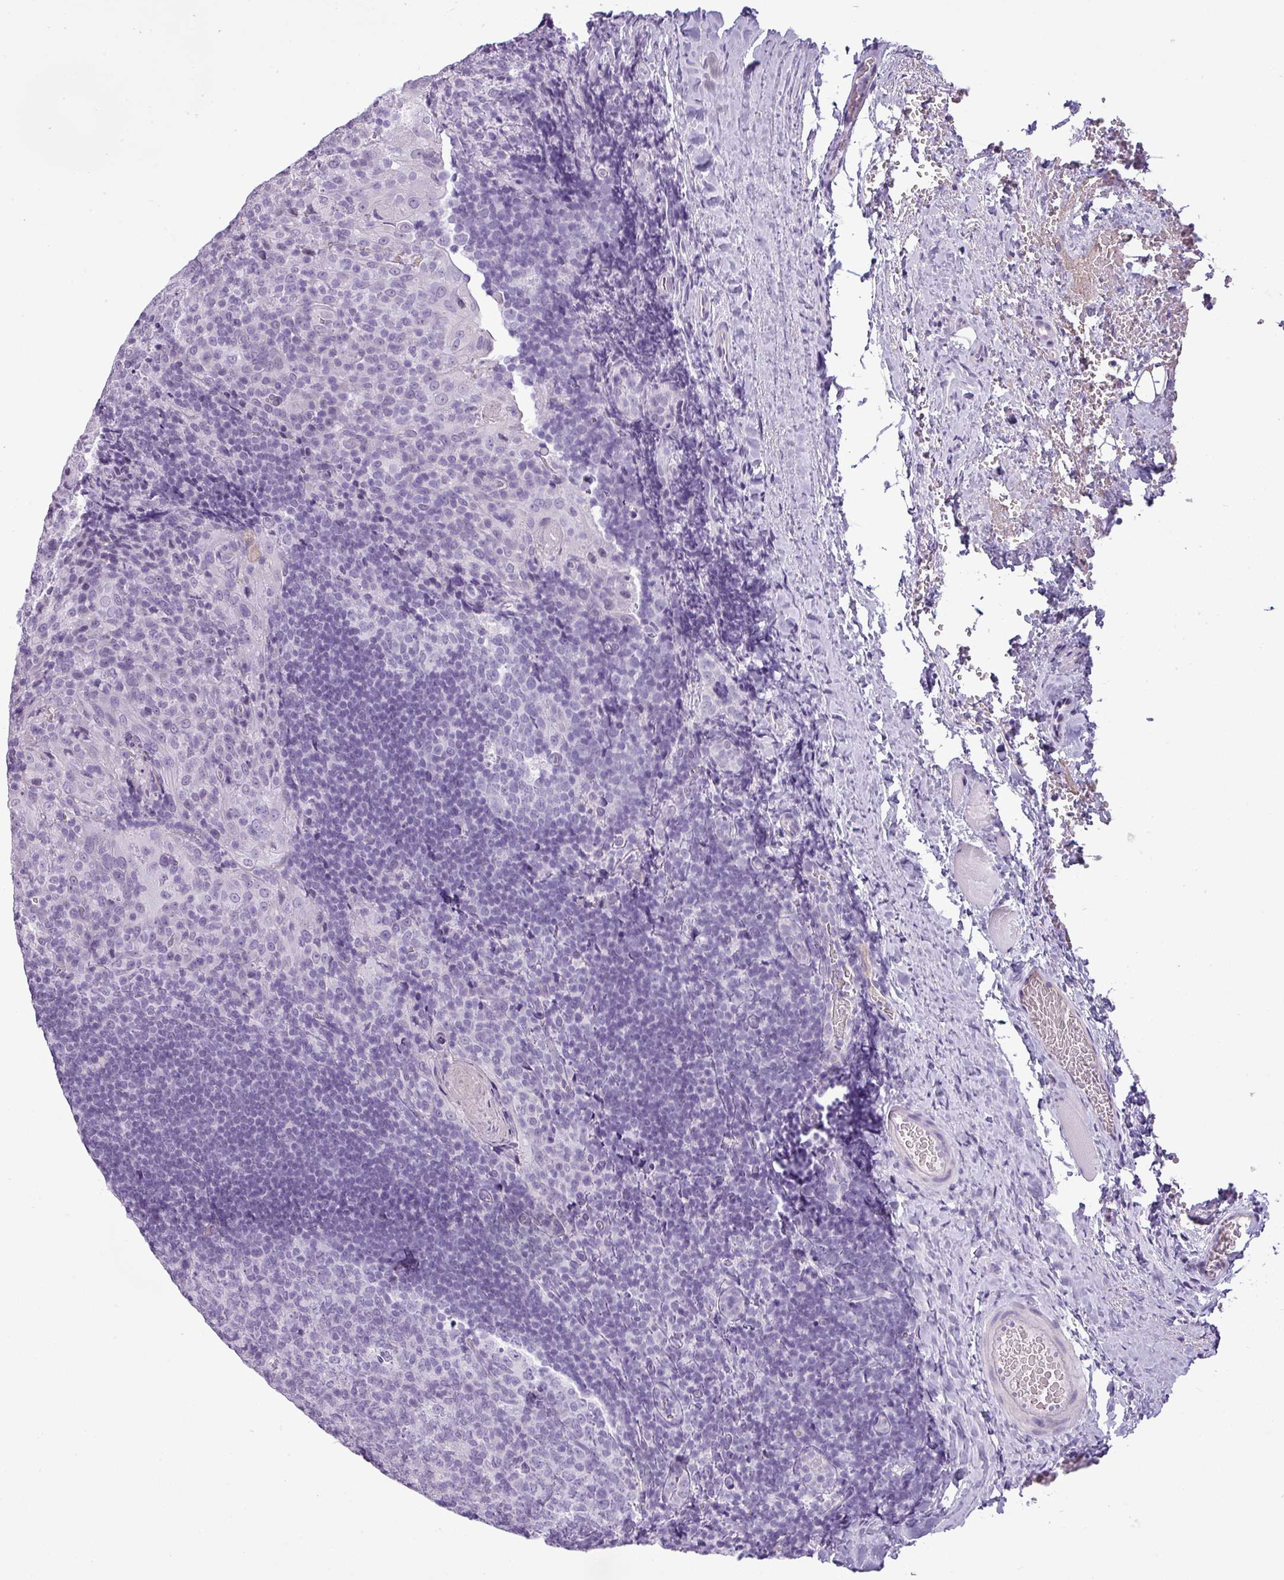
{"staining": {"intensity": "negative", "quantity": "none", "location": "none"}, "tissue": "tonsil", "cell_type": "Germinal center cells", "image_type": "normal", "snomed": [{"axis": "morphology", "description": "Normal tissue, NOS"}, {"axis": "topography", "description": "Tonsil"}], "caption": "An image of tonsil stained for a protein displays no brown staining in germinal center cells. The staining is performed using DAB brown chromogen with nuclei counter-stained in using hematoxylin.", "gene": "CDH16", "patient": {"sex": "male", "age": 17}}